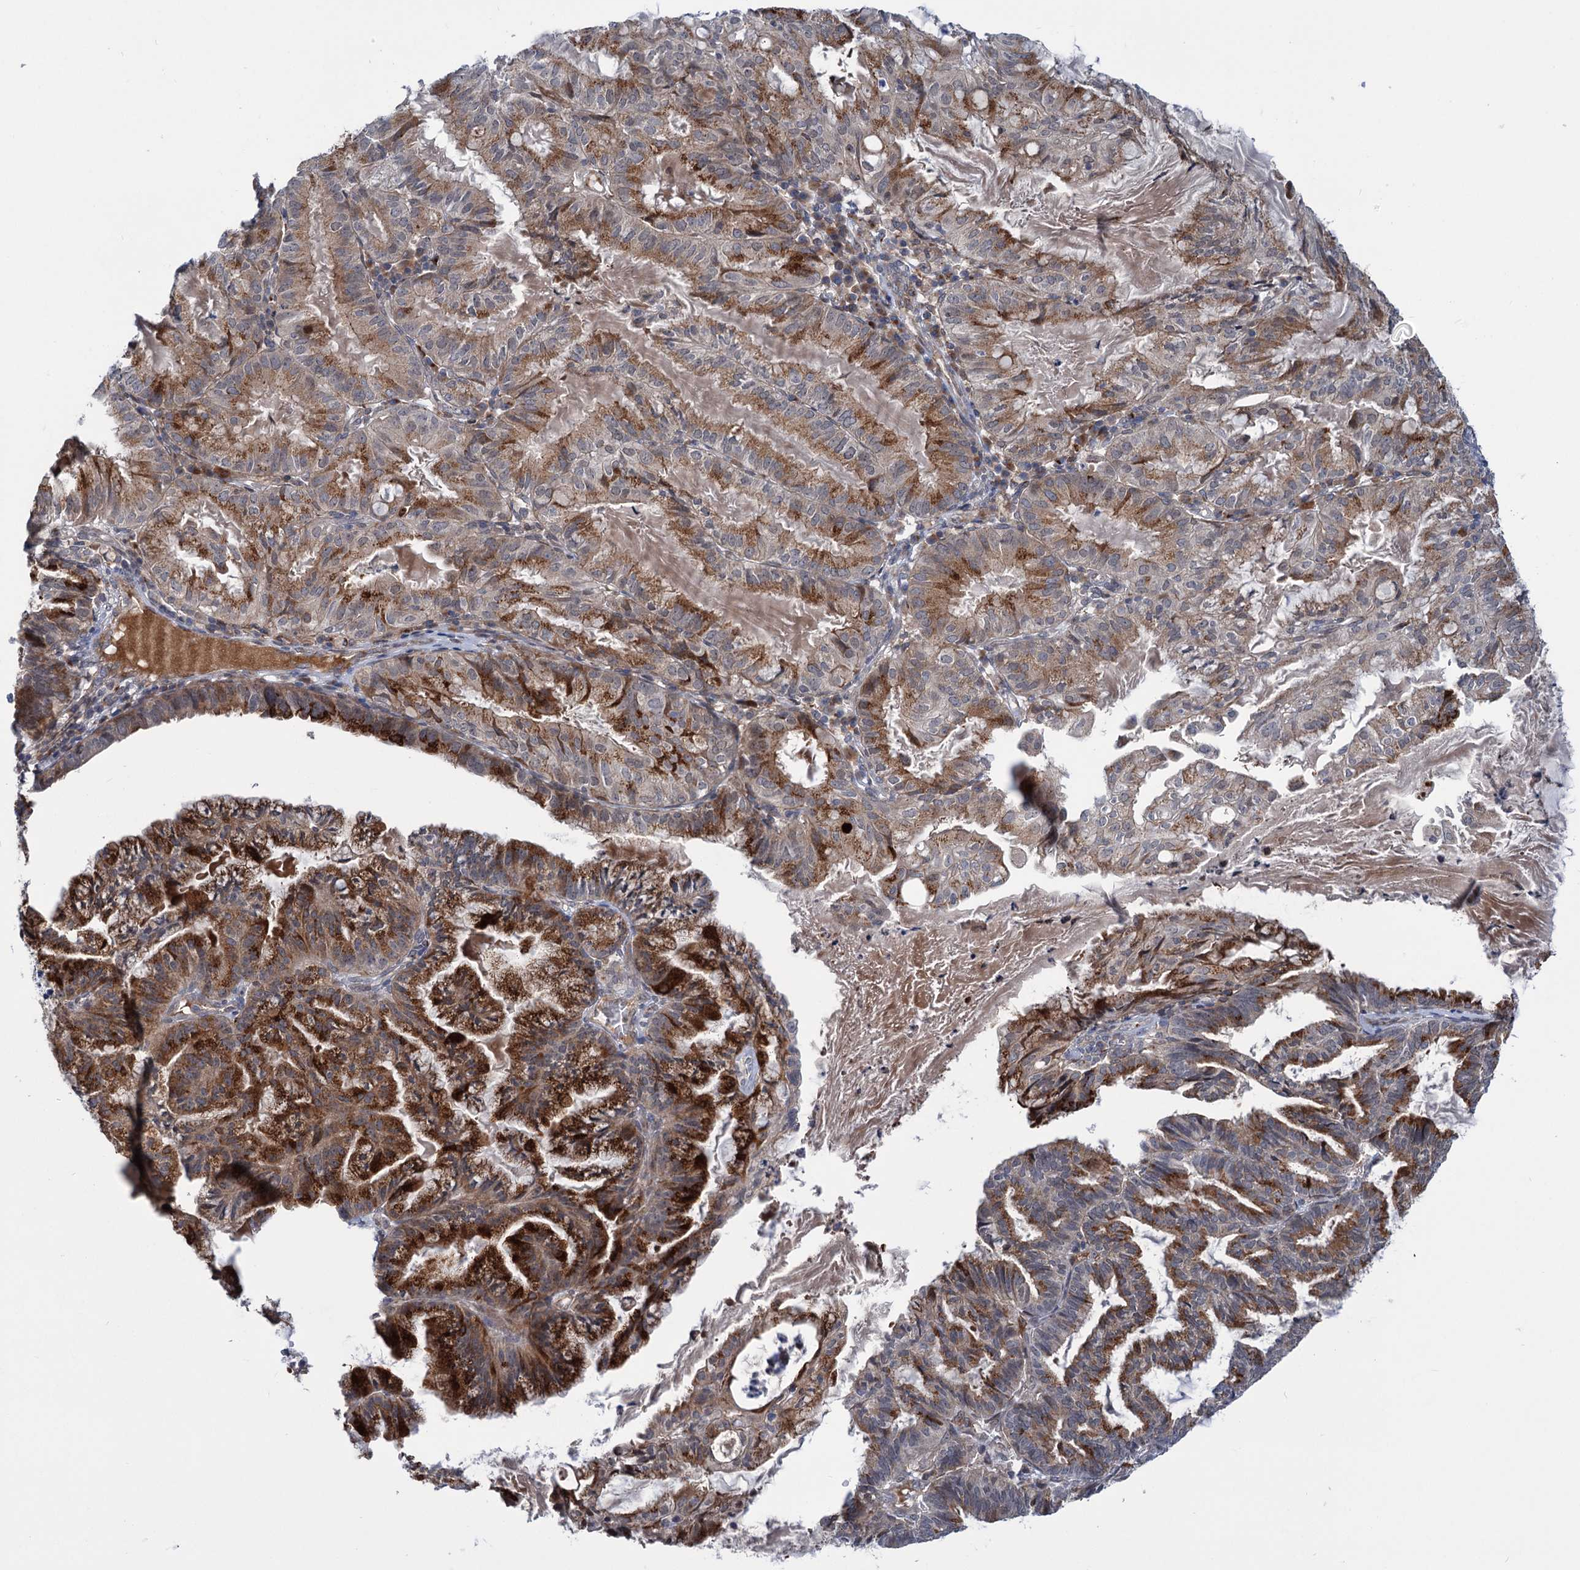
{"staining": {"intensity": "strong", "quantity": "25%-75%", "location": "cytoplasmic/membranous"}, "tissue": "endometrial cancer", "cell_type": "Tumor cells", "image_type": "cancer", "snomed": [{"axis": "morphology", "description": "Adenocarcinoma, NOS"}, {"axis": "topography", "description": "Endometrium"}], "caption": "The immunohistochemical stain labels strong cytoplasmic/membranous expression in tumor cells of endometrial adenocarcinoma tissue.", "gene": "ELP4", "patient": {"sex": "female", "age": 86}}